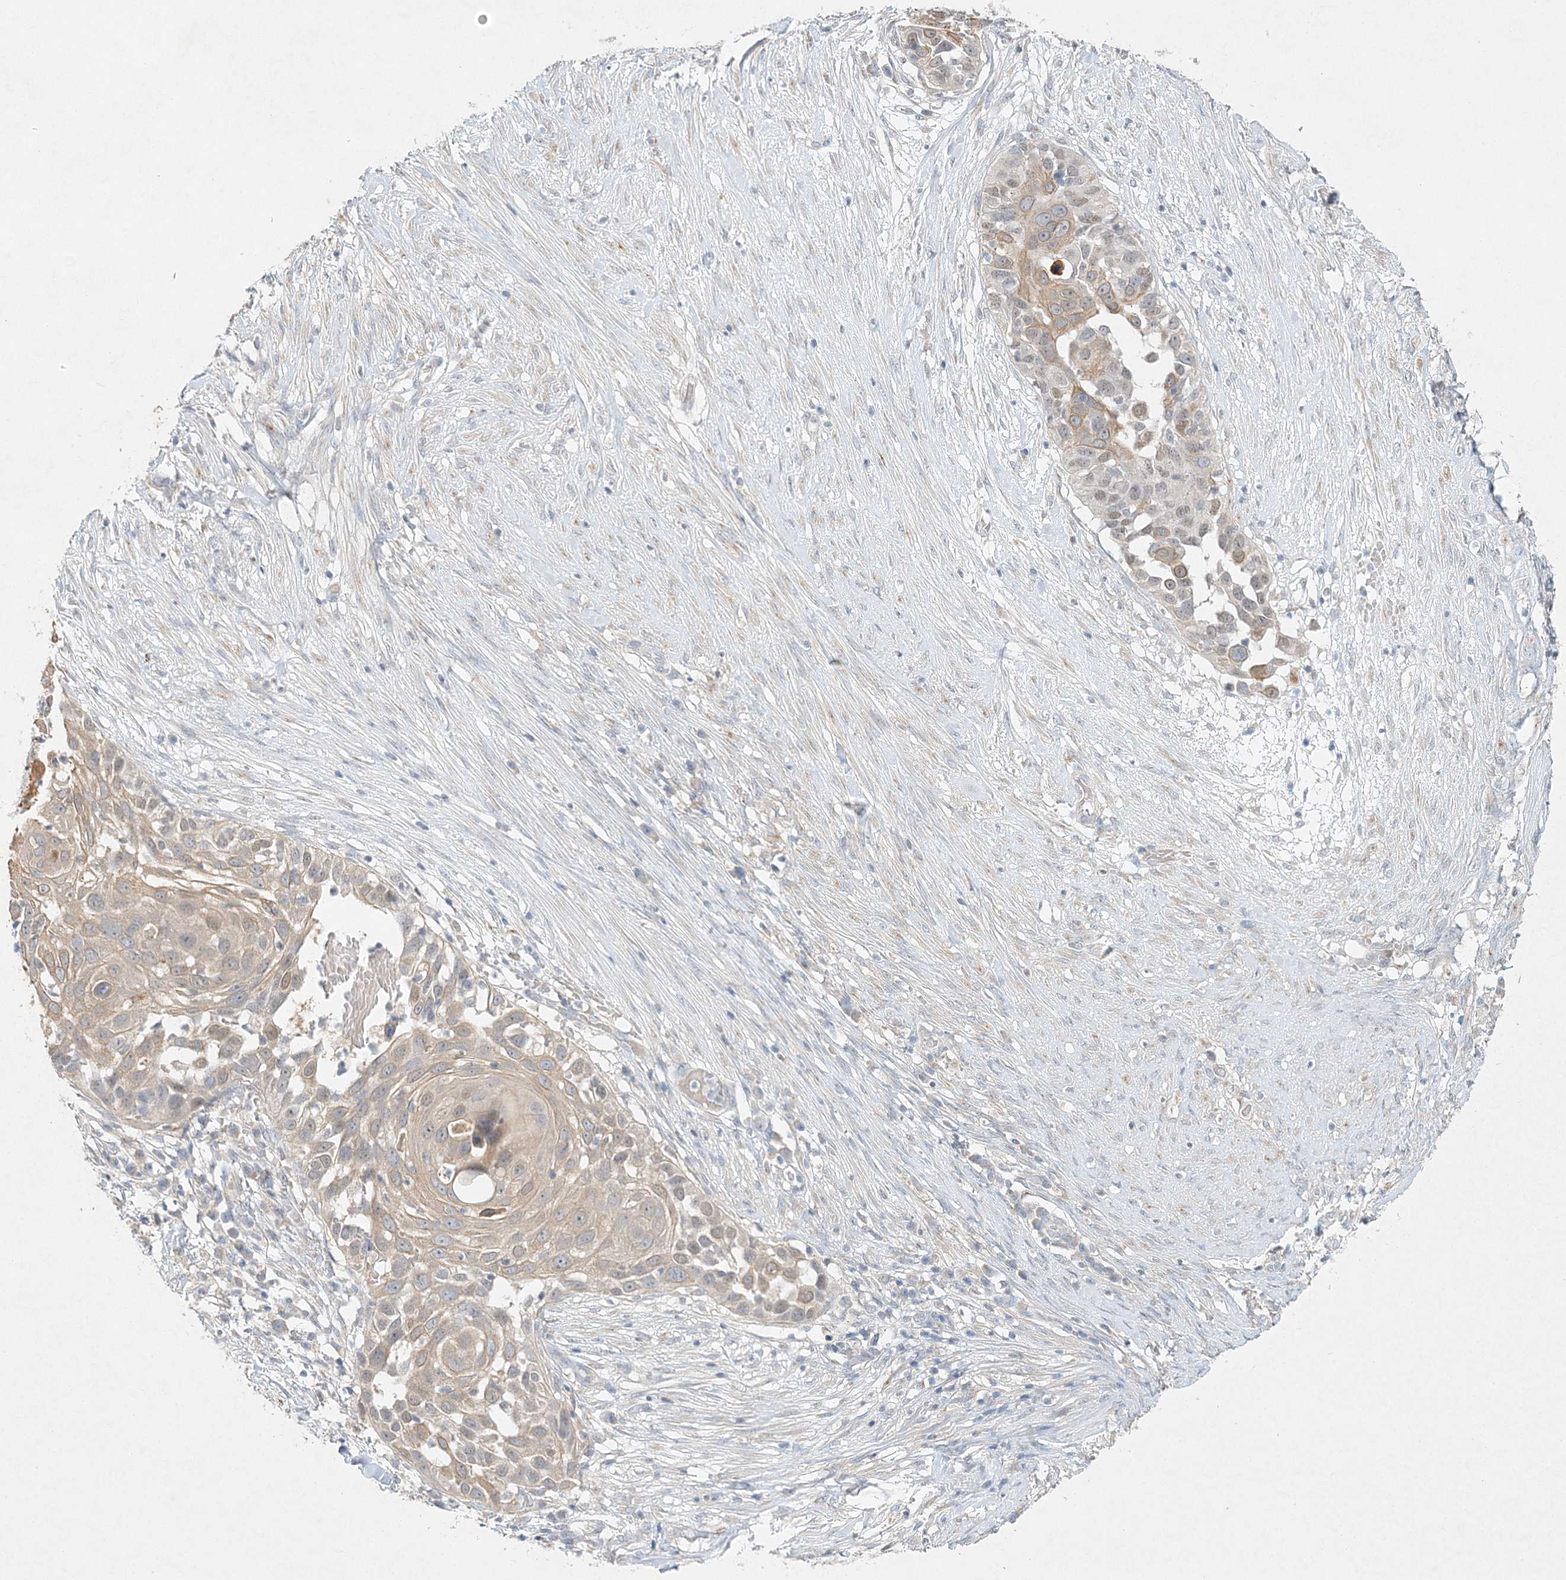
{"staining": {"intensity": "weak", "quantity": "25%-75%", "location": "cytoplasmic/membranous"}, "tissue": "skin cancer", "cell_type": "Tumor cells", "image_type": "cancer", "snomed": [{"axis": "morphology", "description": "Squamous cell carcinoma, NOS"}, {"axis": "topography", "description": "Skin"}], "caption": "The immunohistochemical stain shows weak cytoplasmic/membranous staining in tumor cells of squamous cell carcinoma (skin) tissue.", "gene": "MAT2B", "patient": {"sex": "female", "age": 44}}